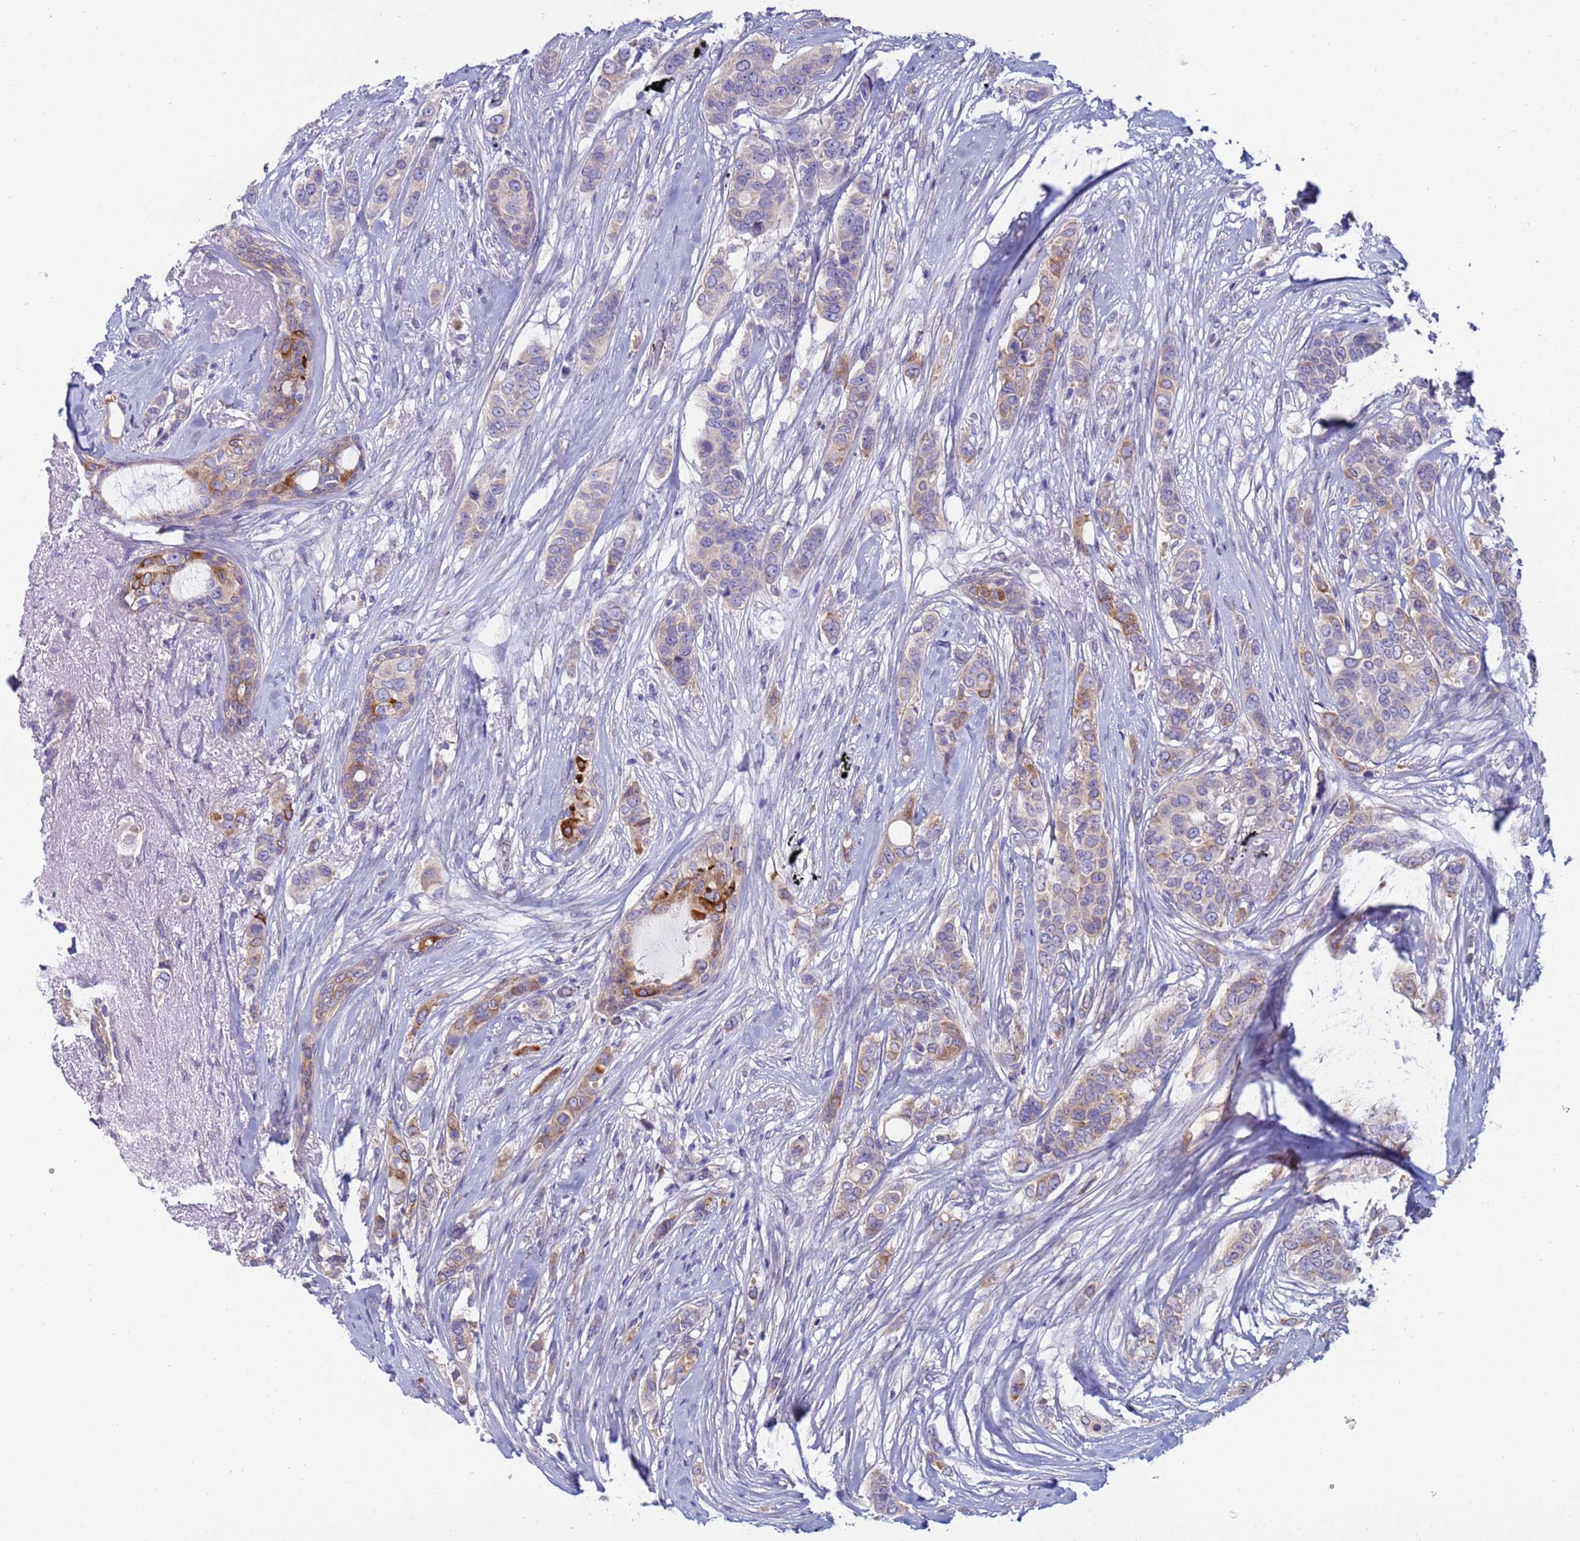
{"staining": {"intensity": "moderate", "quantity": "<25%", "location": "cytoplasmic/membranous"}, "tissue": "breast cancer", "cell_type": "Tumor cells", "image_type": "cancer", "snomed": [{"axis": "morphology", "description": "Lobular carcinoma"}, {"axis": "topography", "description": "Breast"}], "caption": "Immunohistochemical staining of breast cancer (lobular carcinoma) displays low levels of moderate cytoplasmic/membranous positivity in approximately <25% of tumor cells. Nuclei are stained in blue.", "gene": "TRPC6", "patient": {"sex": "female", "age": 51}}